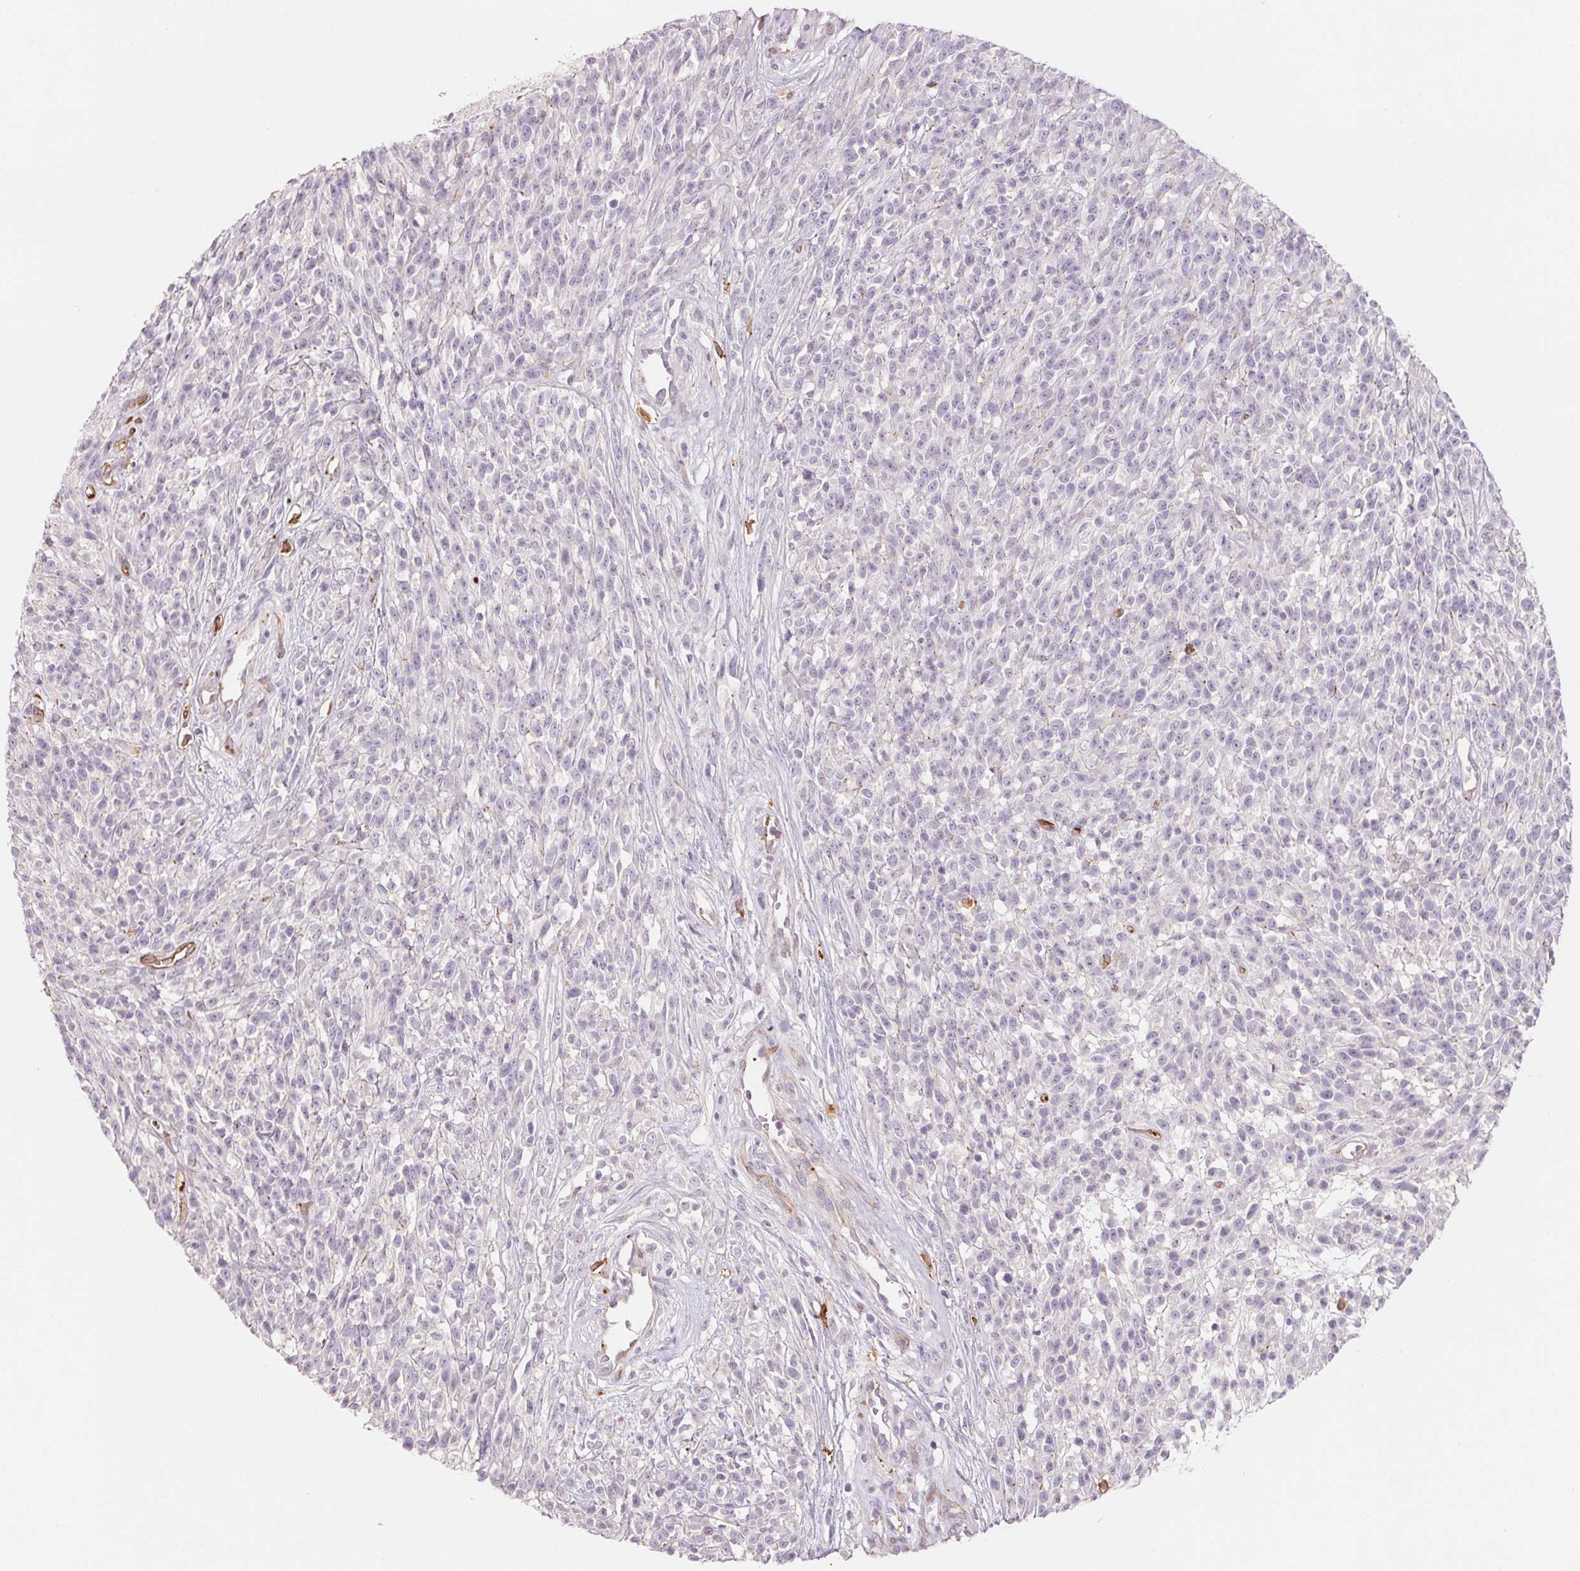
{"staining": {"intensity": "negative", "quantity": "none", "location": "none"}, "tissue": "melanoma", "cell_type": "Tumor cells", "image_type": "cancer", "snomed": [{"axis": "morphology", "description": "Malignant melanoma, NOS"}, {"axis": "topography", "description": "Skin"}, {"axis": "topography", "description": "Skin of trunk"}], "caption": "This is a histopathology image of immunohistochemistry staining of malignant melanoma, which shows no expression in tumor cells.", "gene": "ANKRD13B", "patient": {"sex": "male", "age": 74}}